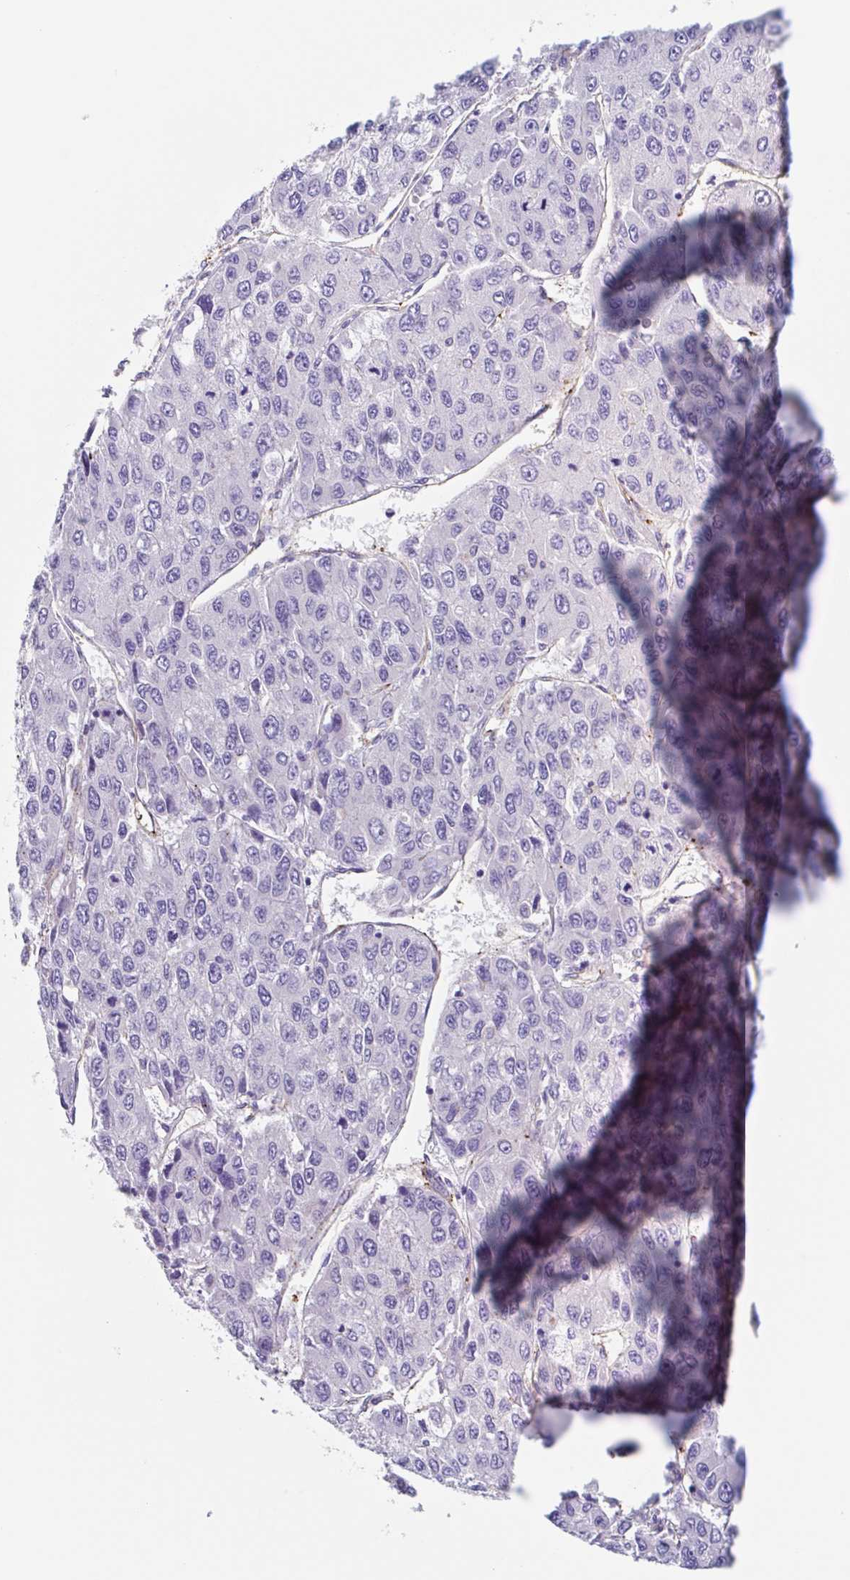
{"staining": {"intensity": "negative", "quantity": "none", "location": "none"}, "tissue": "liver cancer", "cell_type": "Tumor cells", "image_type": "cancer", "snomed": [{"axis": "morphology", "description": "Carcinoma, Hepatocellular, NOS"}, {"axis": "topography", "description": "Liver"}], "caption": "This photomicrograph is of liver hepatocellular carcinoma stained with IHC to label a protein in brown with the nuclei are counter-stained blue. There is no expression in tumor cells.", "gene": "EHD4", "patient": {"sex": "female", "age": 66}}